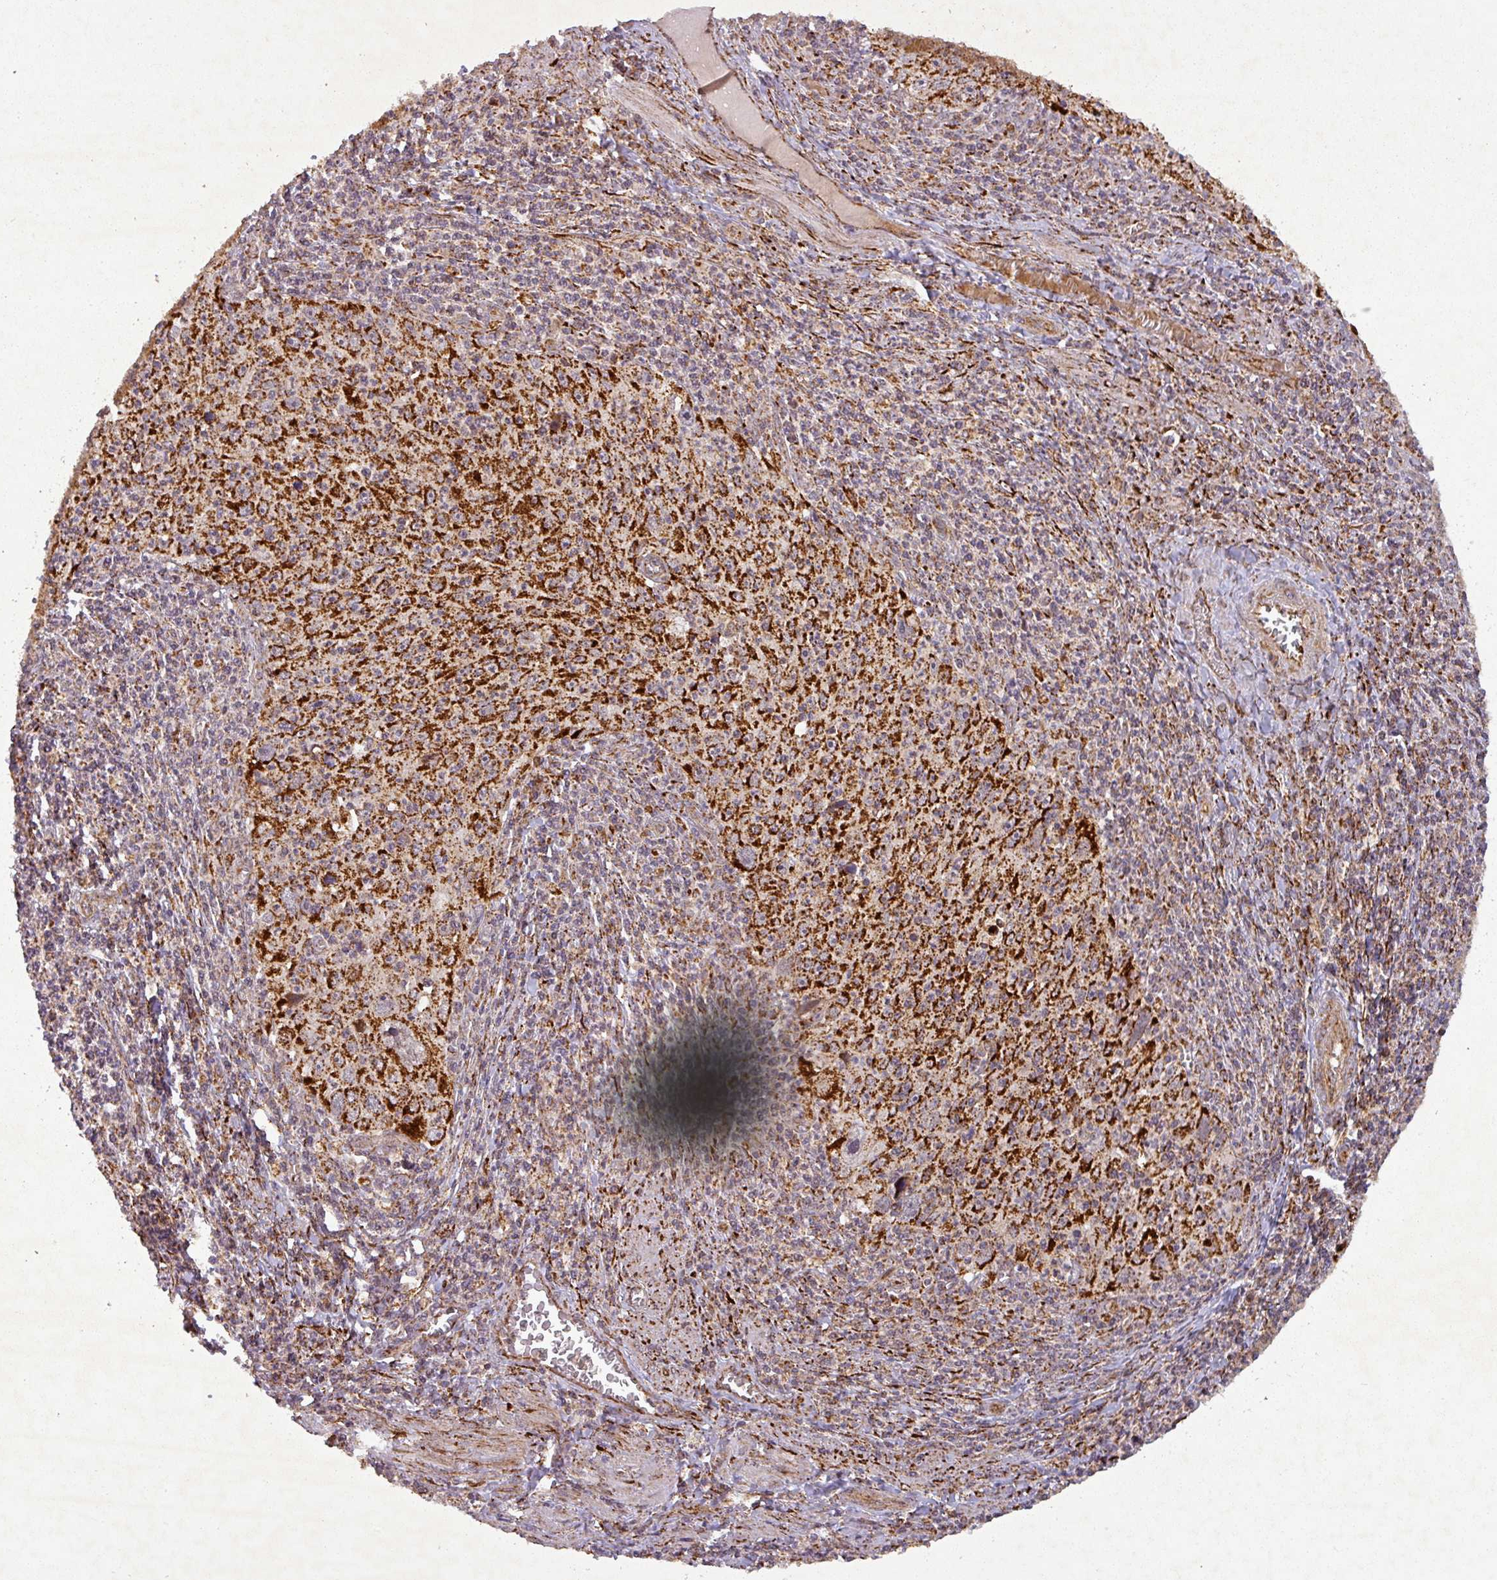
{"staining": {"intensity": "strong", "quantity": ">75%", "location": "cytoplasmic/membranous"}, "tissue": "cervical cancer", "cell_type": "Tumor cells", "image_type": "cancer", "snomed": [{"axis": "morphology", "description": "Squamous cell carcinoma, NOS"}, {"axis": "topography", "description": "Cervix"}], "caption": "Immunohistochemical staining of human squamous cell carcinoma (cervical) reveals high levels of strong cytoplasmic/membranous protein positivity in approximately >75% of tumor cells. The staining is performed using DAB (3,3'-diaminobenzidine) brown chromogen to label protein expression. The nuclei are counter-stained blue using hematoxylin.", "gene": "GPD2", "patient": {"sex": "female", "age": 30}}